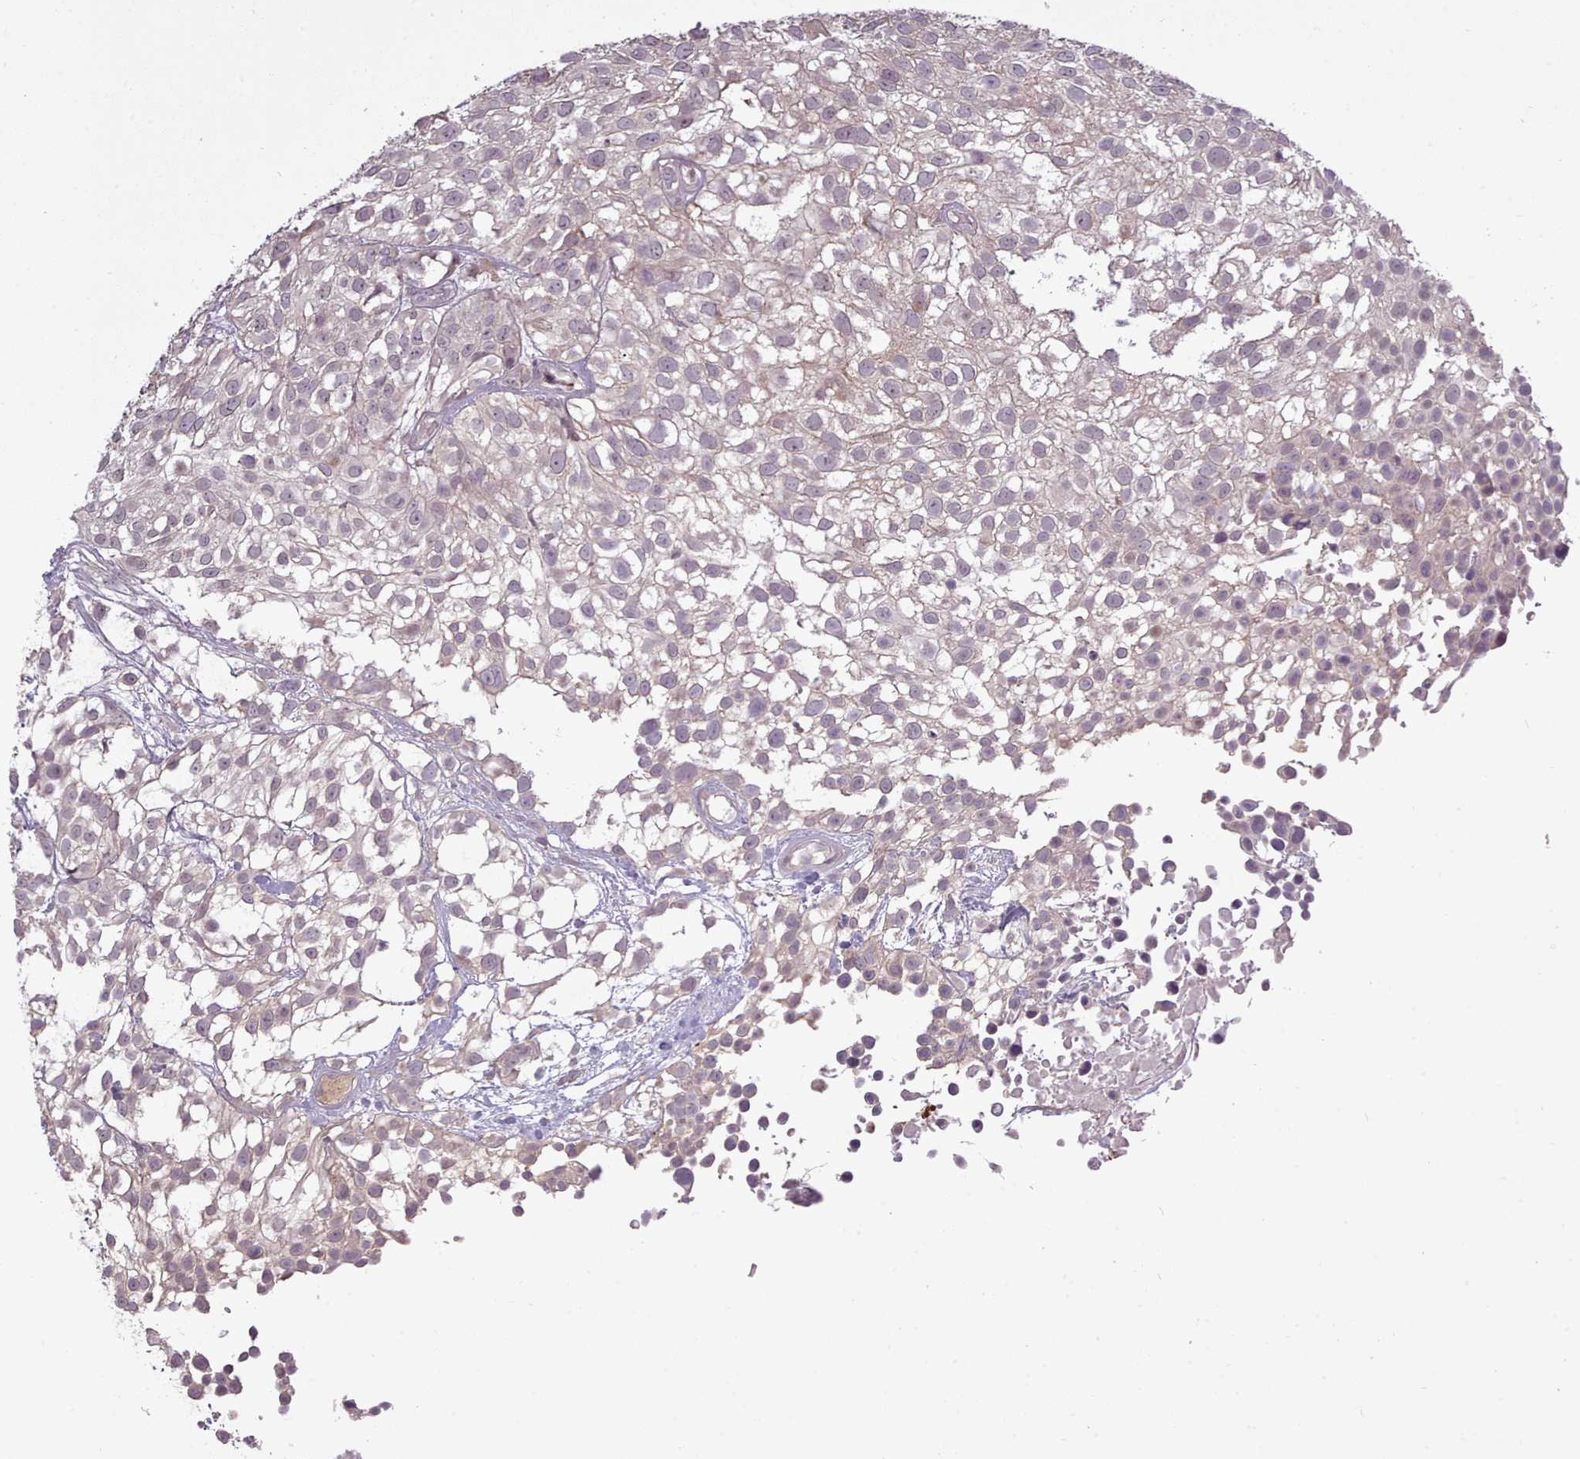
{"staining": {"intensity": "negative", "quantity": "none", "location": "none"}, "tissue": "urothelial cancer", "cell_type": "Tumor cells", "image_type": "cancer", "snomed": [{"axis": "morphology", "description": "Urothelial carcinoma, High grade"}, {"axis": "topography", "description": "Urinary bladder"}], "caption": "Photomicrograph shows no significant protein expression in tumor cells of urothelial carcinoma (high-grade).", "gene": "LEFTY2", "patient": {"sex": "male", "age": 56}}